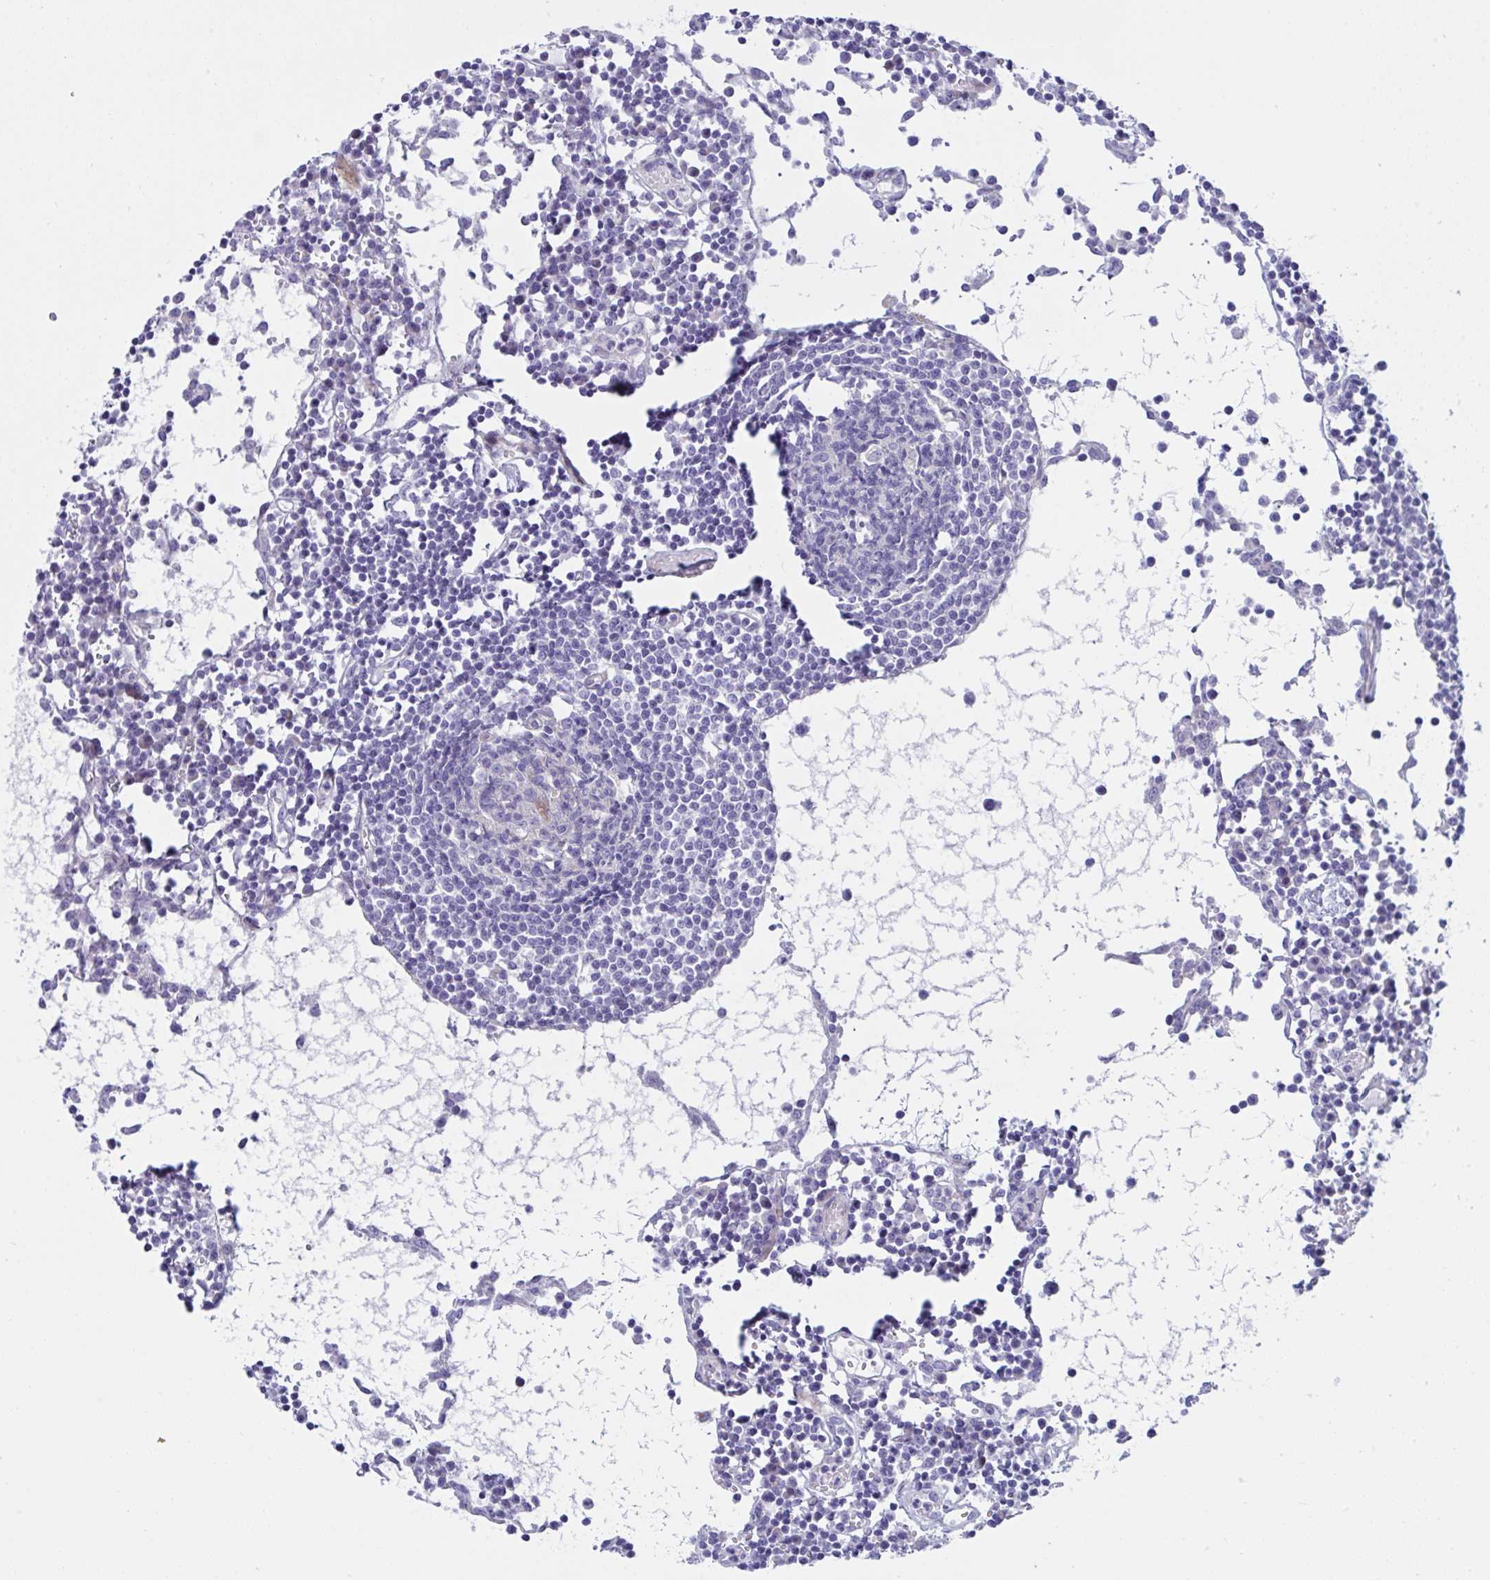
{"staining": {"intensity": "negative", "quantity": "none", "location": "none"}, "tissue": "lymph node", "cell_type": "Germinal center cells", "image_type": "normal", "snomed": [{"axis": "morphology", "description": "Normal tissue, NOS"}, {"axis": "topography", "description": "Lymph node"}], "caption": "A photomicrograph of lymph node stained for a protein displays no brown staining in germinal center cells.", "gene": "ZNF713", "patient": {"sex": "female", "age": 78}}